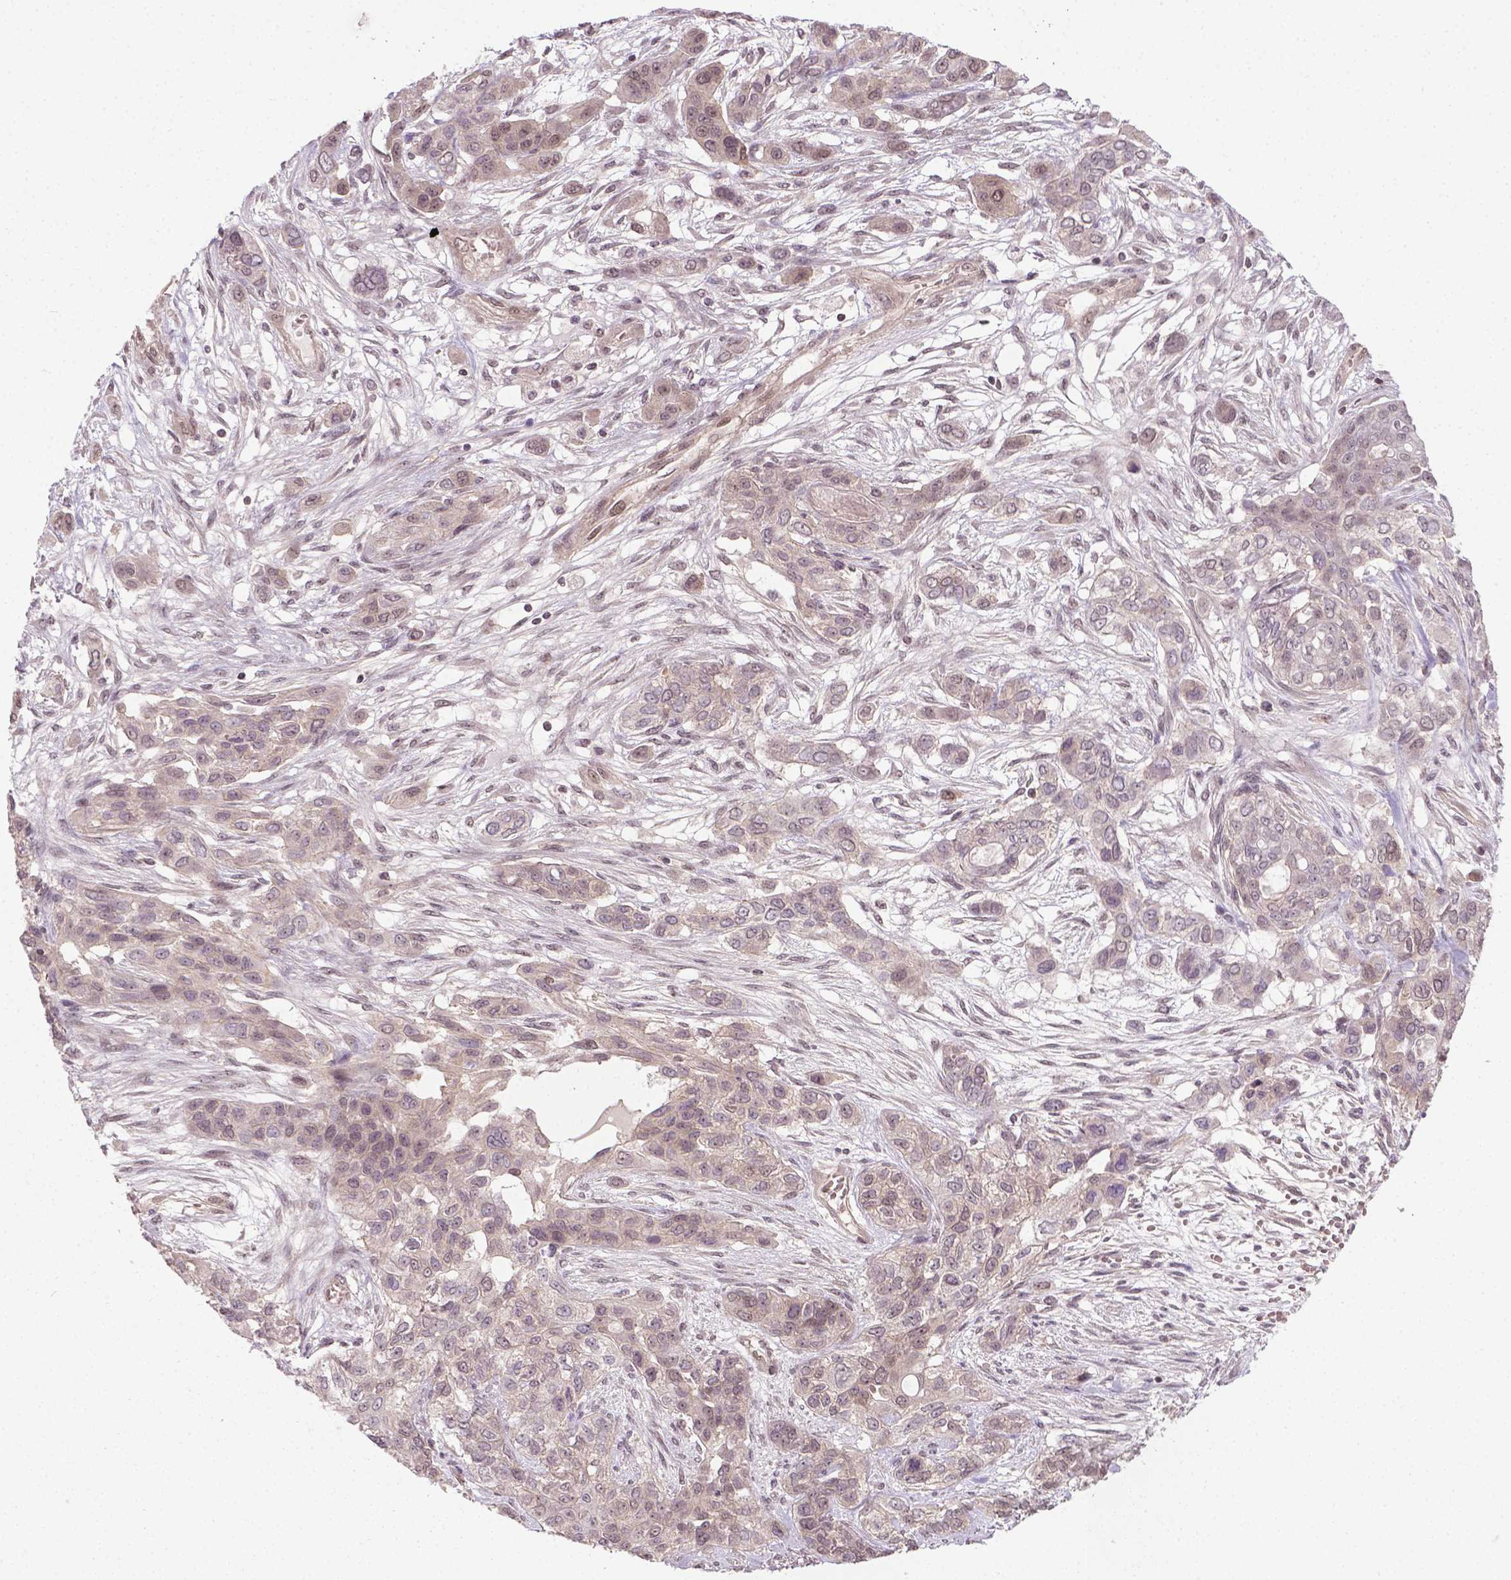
{"staining": {"intensity": "weak", "quantity": ">75%", "location": "nuclear"}, "tissue": "lung cancer", "cell_type": "Tumor cells", "image_type": "cancer", "snomed": [{"axis": "morphology", "description": "Squamous cell carcinoma, NOS"}, {"axis": "topography", "description": "Lung"}], "caption": "Lung cancer stained with a protein marker displays weak staining in tumor cells.", "gene": "ANKRD54", "patient": {"sex": "female", "age": 70}}